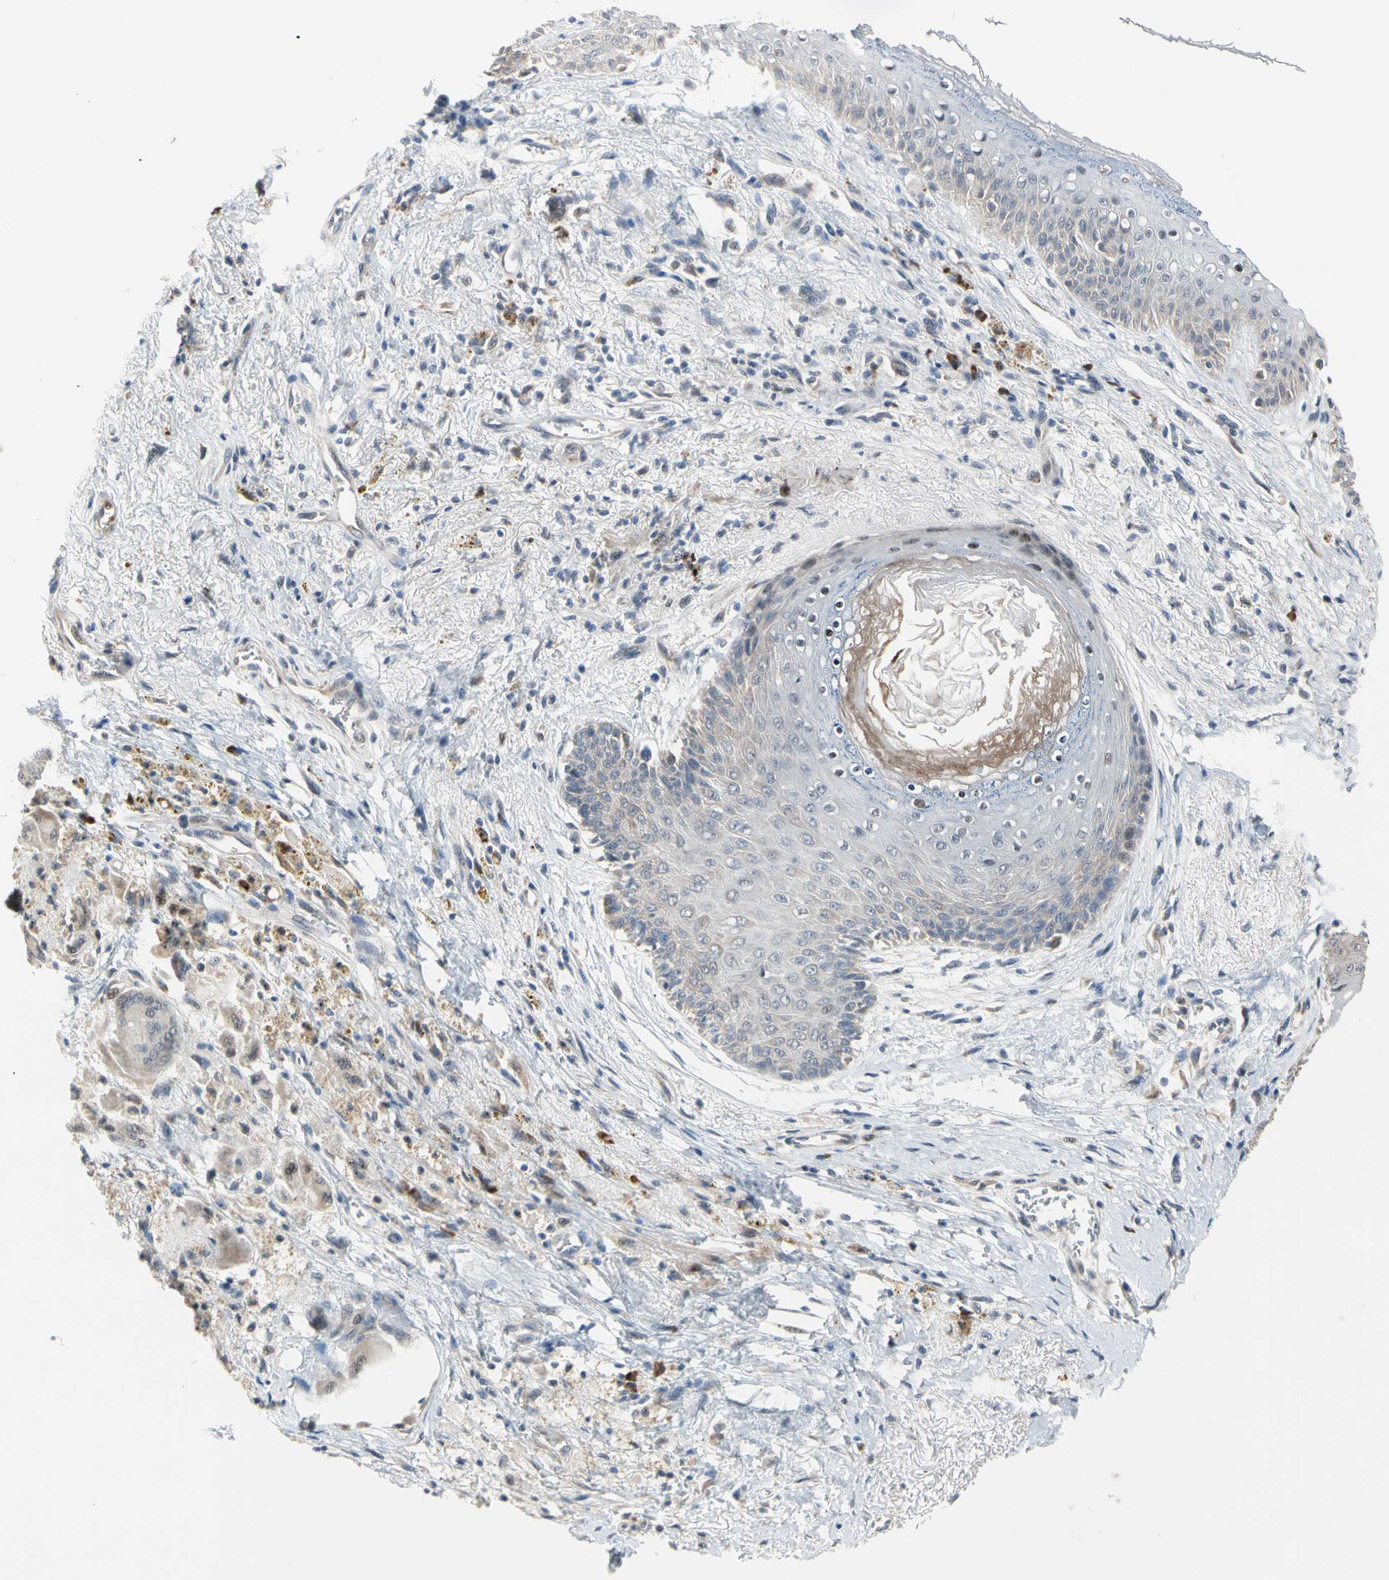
{"staining": {"intensity": "weak", "quantity": "25%-75%", "location": "cytoplasmic/membranous"}, "tissue": "skin", "cell_type": "Epidermal cells", "image_type": "normal", "snomed": [{"axis": "morphology", "description": "Normal tissue, NOS"}, {"axis": "topography", "description": "Anal"}], "caption": "An image showing weak cytoplasmic/membranous positivity in about 25%-75% of epidermal cells in normal skin, as visualized by brown immunohistochemical staining.", "gene": "MARK1", "patient": {"sex": "female", "age": 46}}